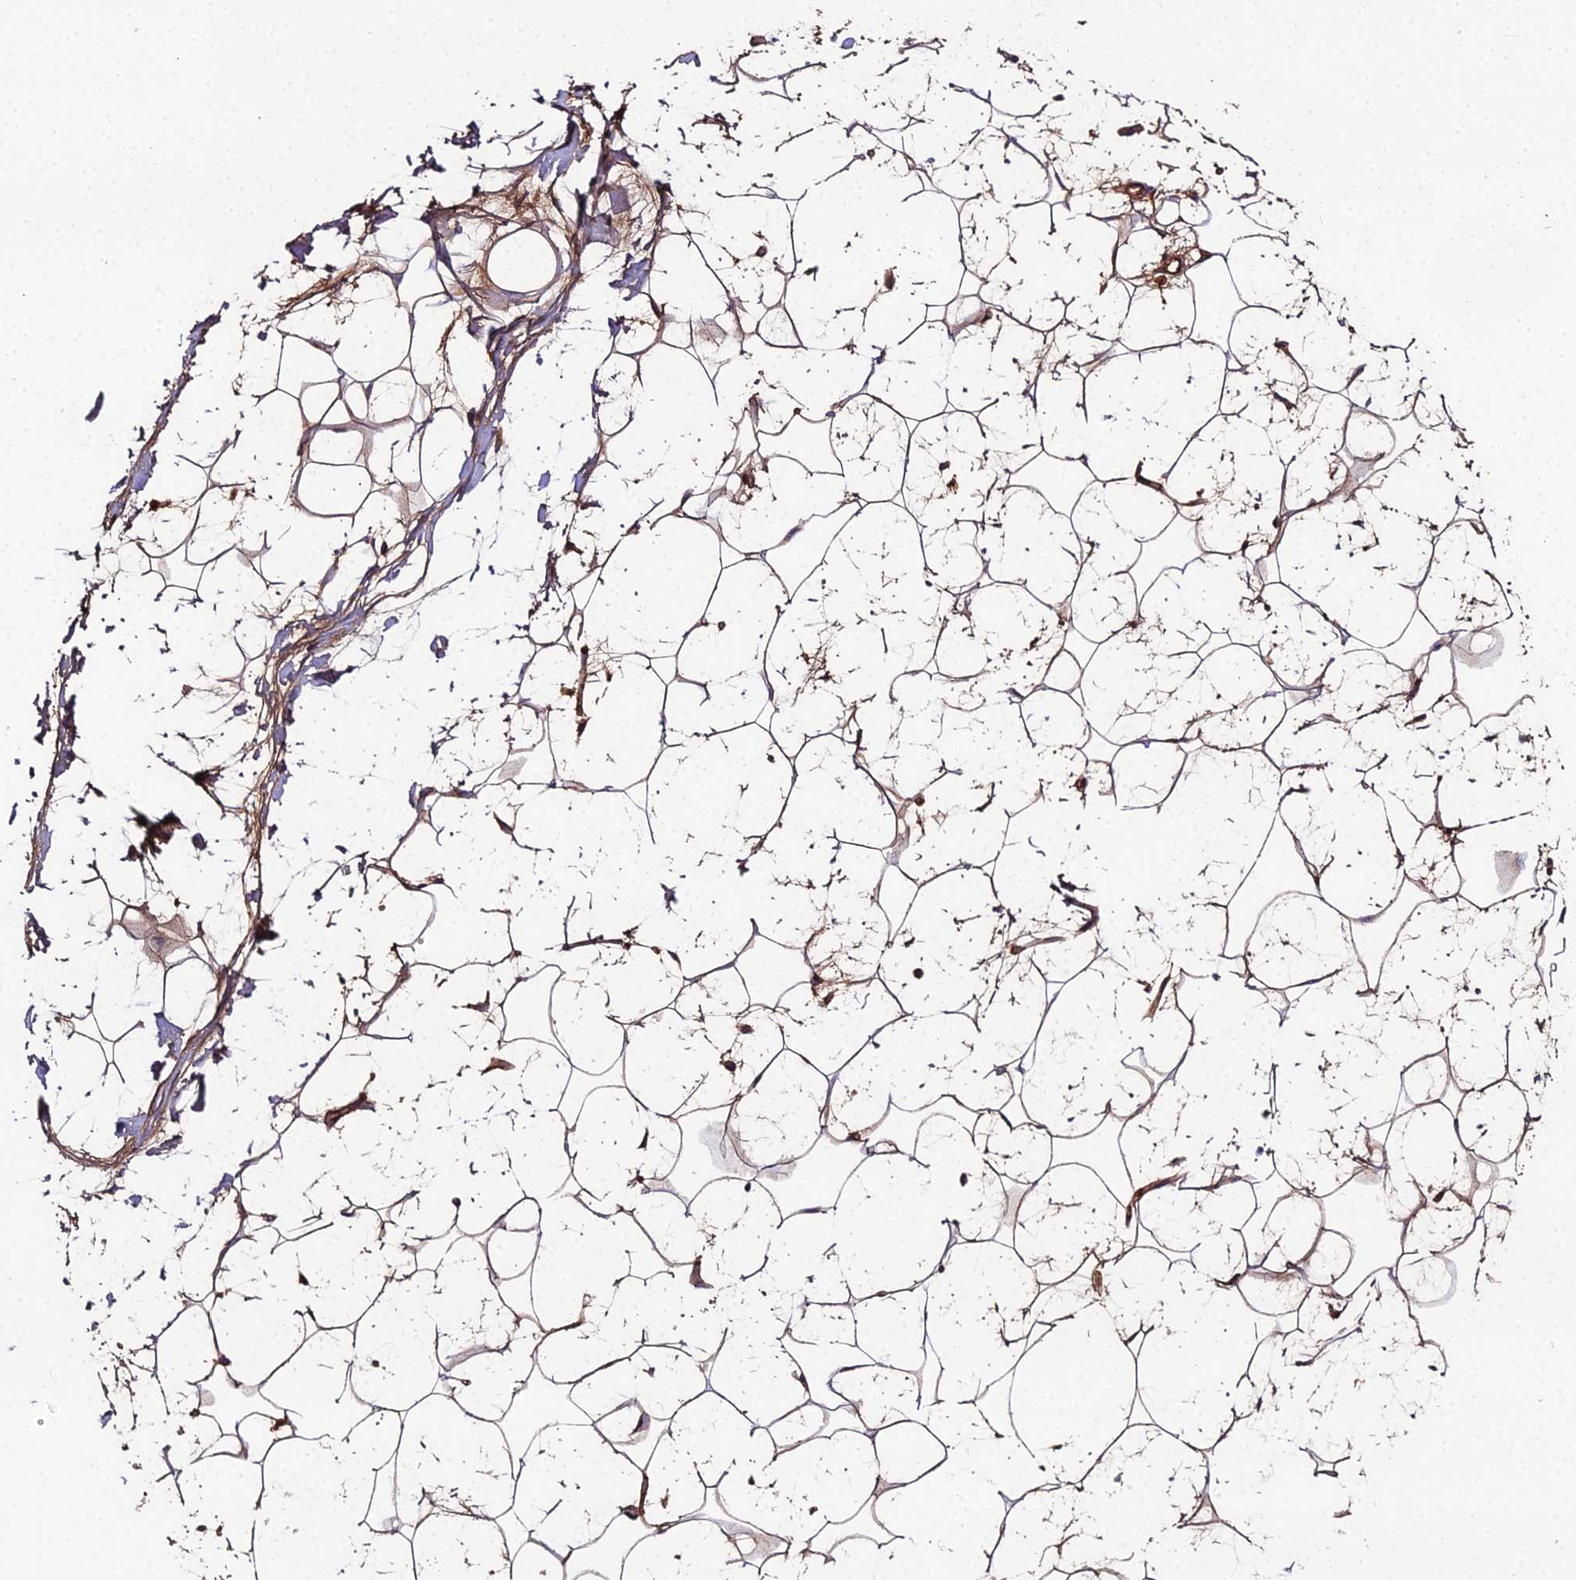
{"staining": {"intensity": "moderate", "quantity": ">75%", "location": "cytoplasmic/membranous"}, "tissue": "adipose tissue", "cell_type": "Adipocytes", "image_type": "normal", "snomed": [{"axis": "morphology", "description": "Normal tissue, NOS"}, {"axis": "topography", "description": "Breast"}], "caption": "High-magnification brightfield microscopy of unremarkable adipose tissue stained with DAB (brown) and counterstained with hematoxylin (blue). adipocytes exhibit moderate cytoplasmic/membranous positivity is seen in approximately>75% of cells. The protein is stained brown, and the nuclei are stained in blue (DAB IHC with brightfield microscopy, high magnification).", "gene": "BEX4", "patient": {"sex": "female", "age": 26}}